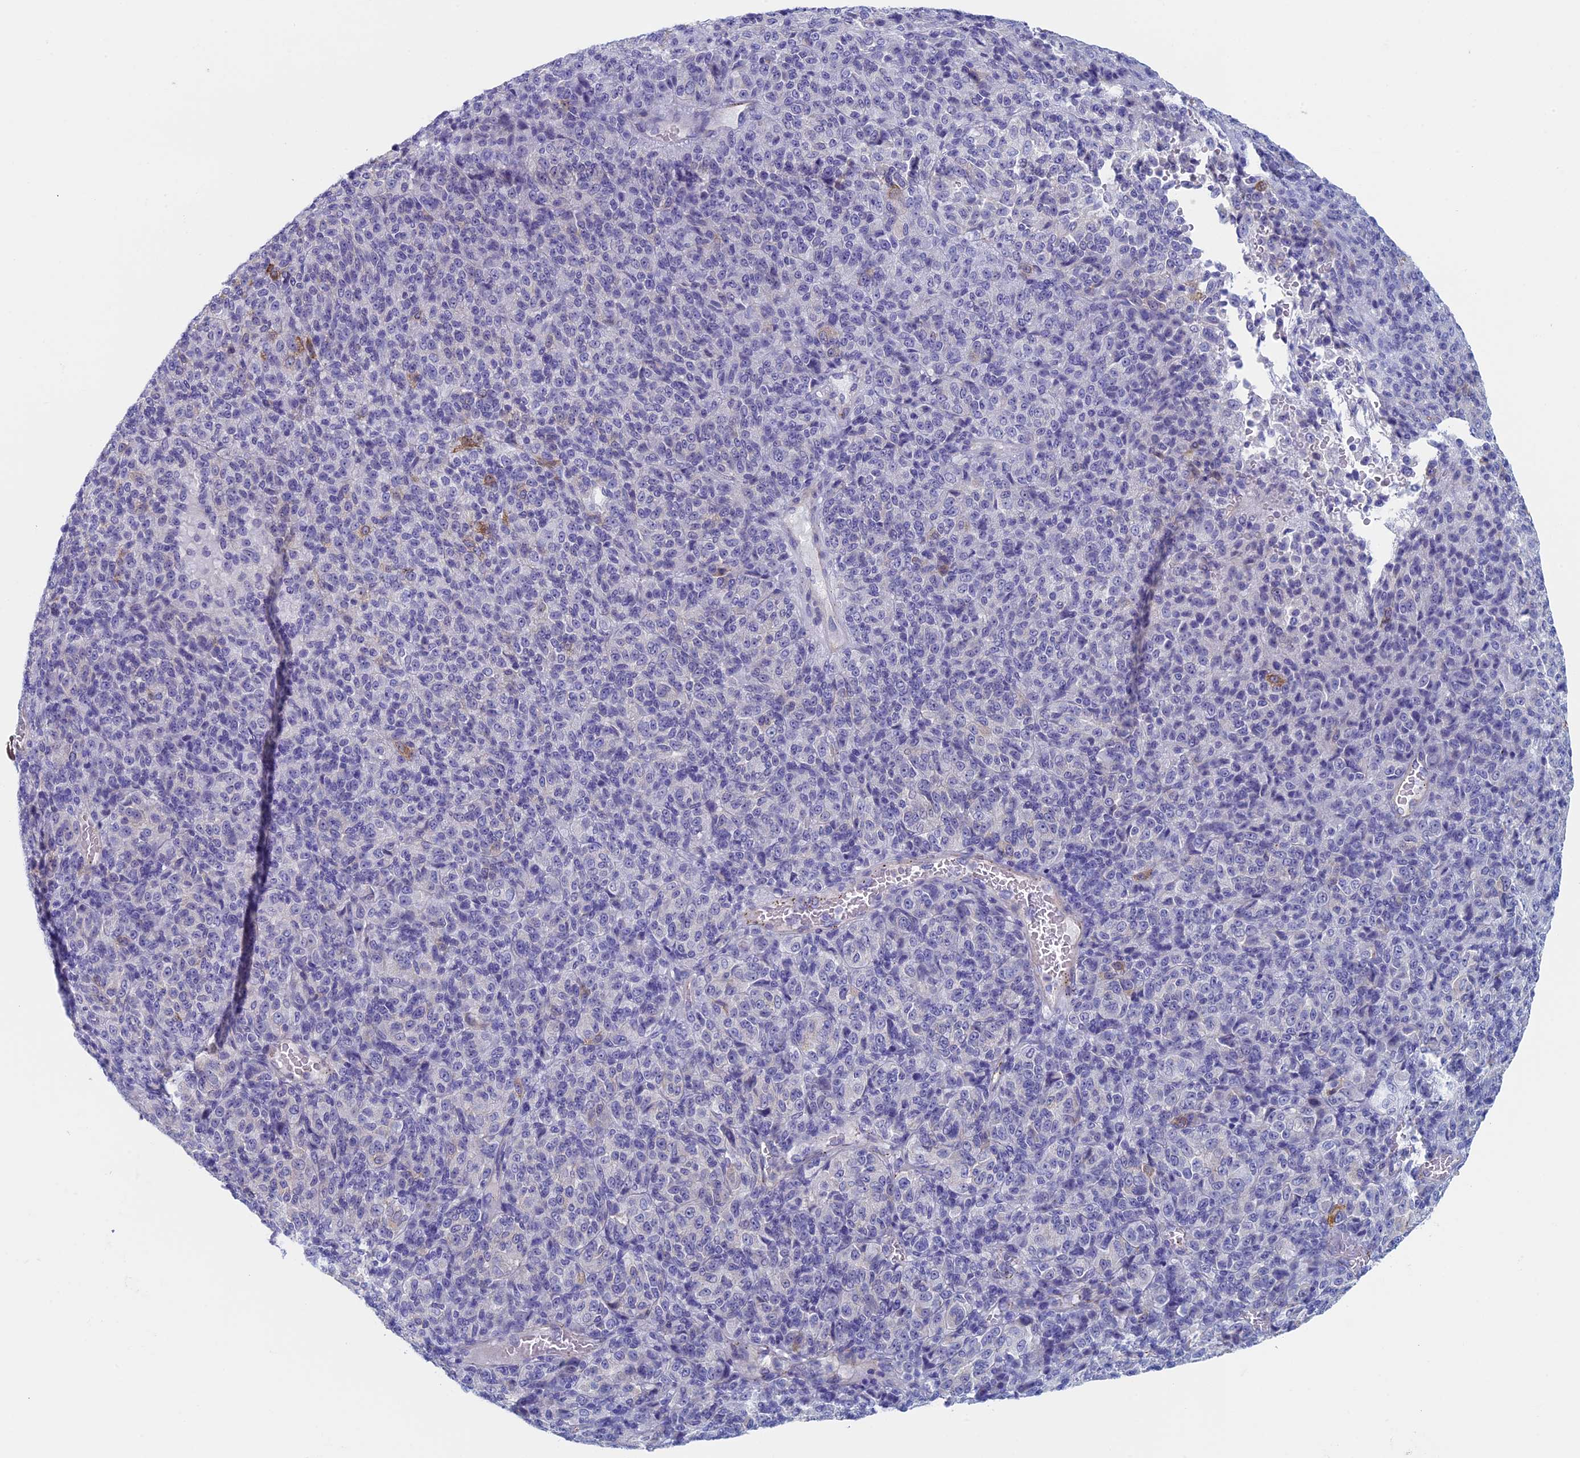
{"staining": {"intensity": "negative", "quantity": "none", "location": "none"}, "tissue": "melanoma", "cell_type": "Tumor cells", "image_type": "cancer", "snomed": [{"axis": "morphology", "description": "Malignant melanoma, Metastatic site"}, {"axis": "topography", "description": "Brain"}], "caption": "Immunohistochemical staining of melanoma exhibits no significant staining in tumor cells.", "gene": "MAGEB6", "patient": {"sex": "female", "age": 56}}